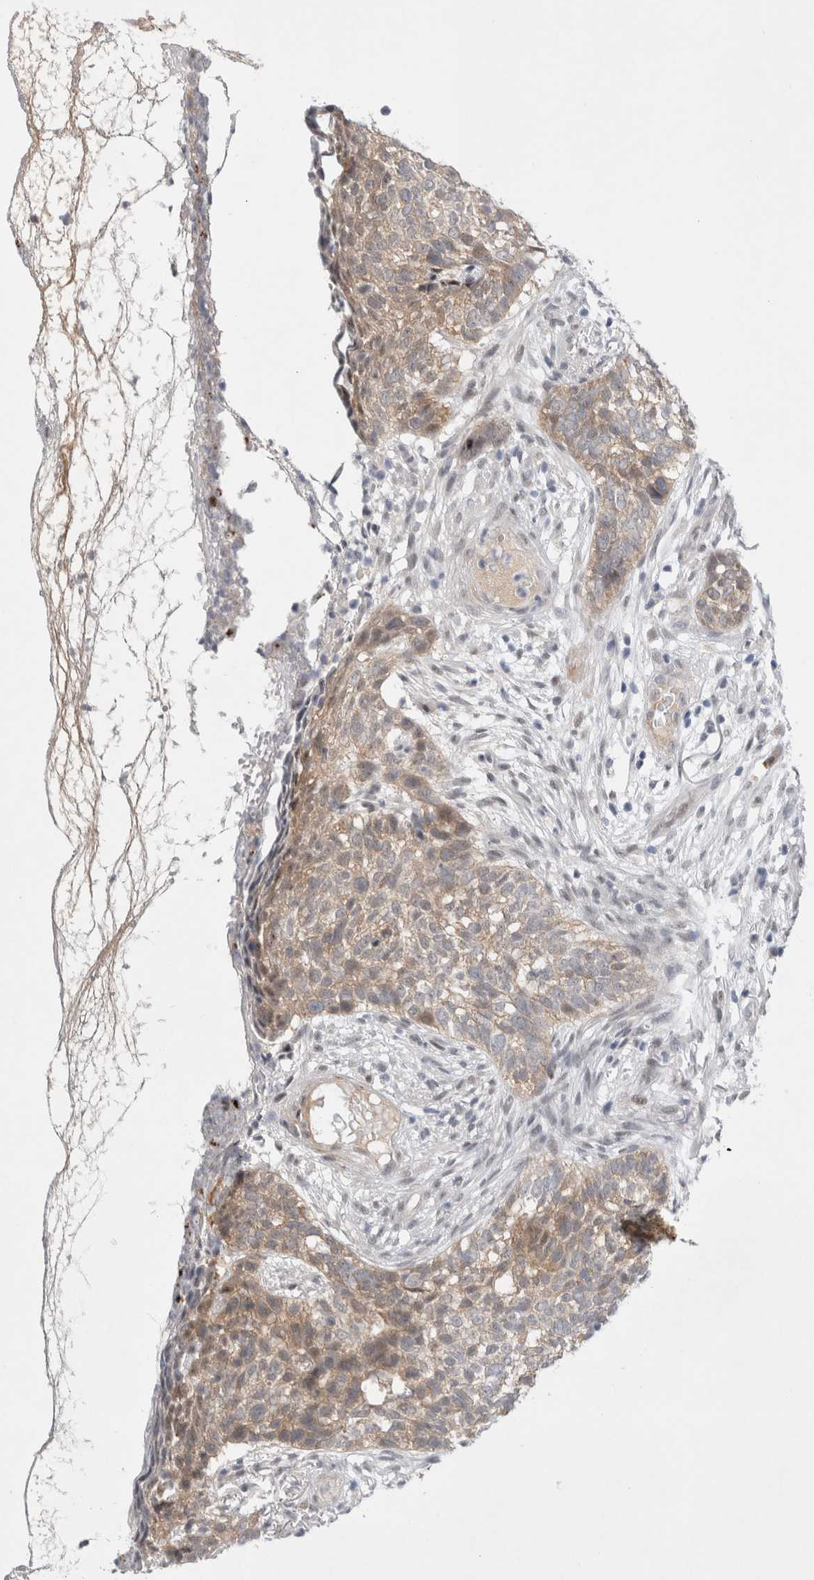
{"staining": {"intensity": "moderate", "quantity": ">75%", "location": "cytoplasmic/membranous"}, "tissue": "skin cancer", "cell_type": "Tumor cells", "image_type": "cancer", "snomed": [{"axis": "morphology", "description": "Basal cell carcinoma"}, {"axis": "topography", "description": "Skin"}], "caption": "A high-resolution micrograph shows immunohistochemistry (IHC) staining of skin cancer (basal cell carcinoma), which demonstrates moderate cytoplasmic/membranous staining in approximately >75% of tumor cells.", "gene": "WIPF2", "patient": {"sex": "male", "age": 85}}